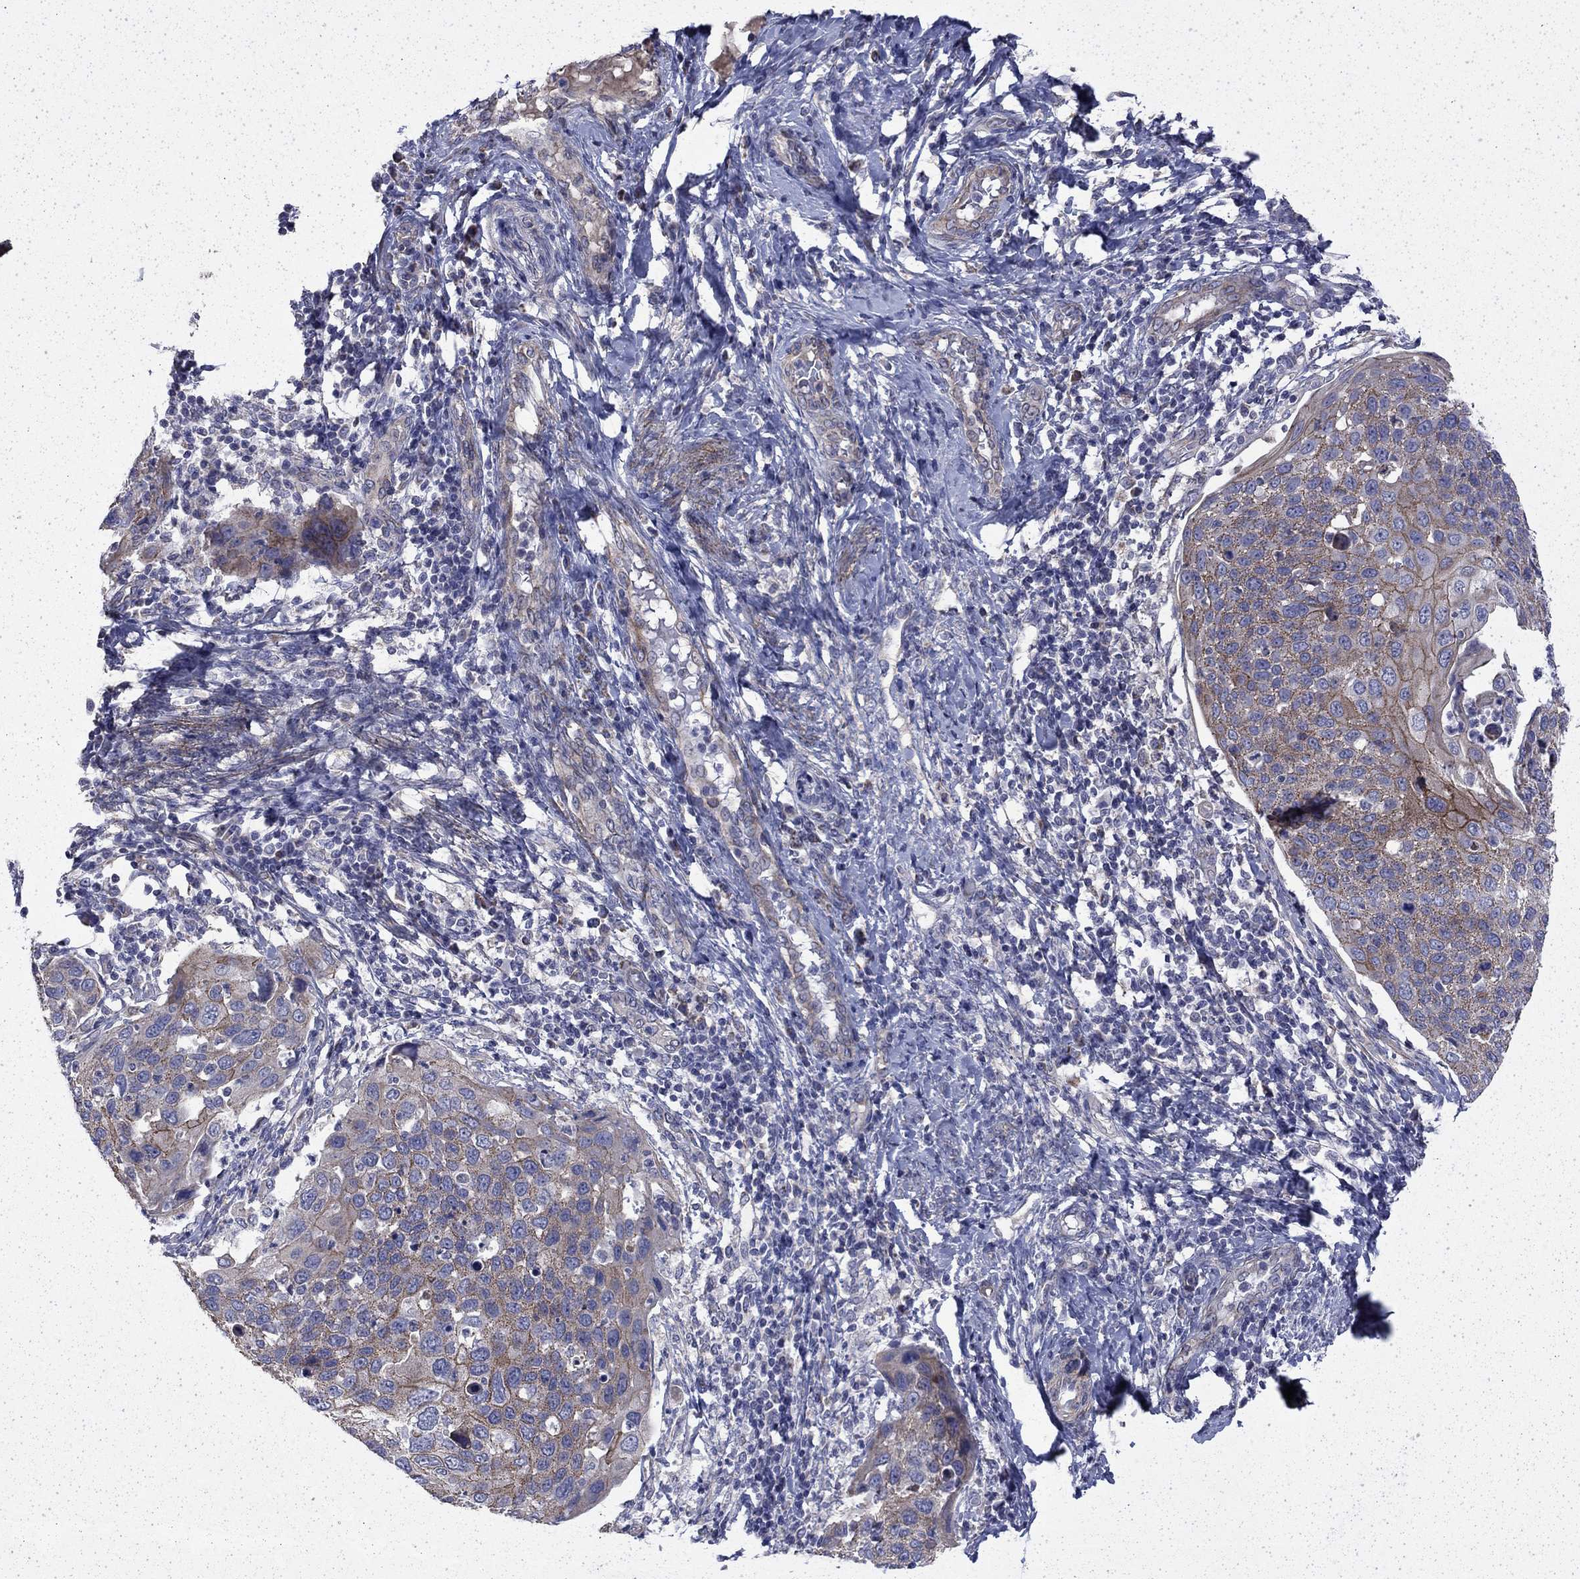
{"staining": {"intensity": "moderate", "quantity": "<25%", "location": "cytoplasmic/membranous"}, "tissue": "cervical cancer", "cell_type": "Tumor cells", "image_type": "cancer", "snomed": [{"axis": "morphology", "description": "Squamous cell carcinoma, NOS"}, {"axis": "topography", "description": "Cervix"}], "caption": "A high-resolution histopathology image shows immunohistochemistry (IHC) staining of squamous cell carcinoma (cervical), which reveals moderate cytoplasmic/membranous expression in approximately <25% of tumor cells.", "gene": "DTNA", "patient": {"sex": "female", "age": 54}}